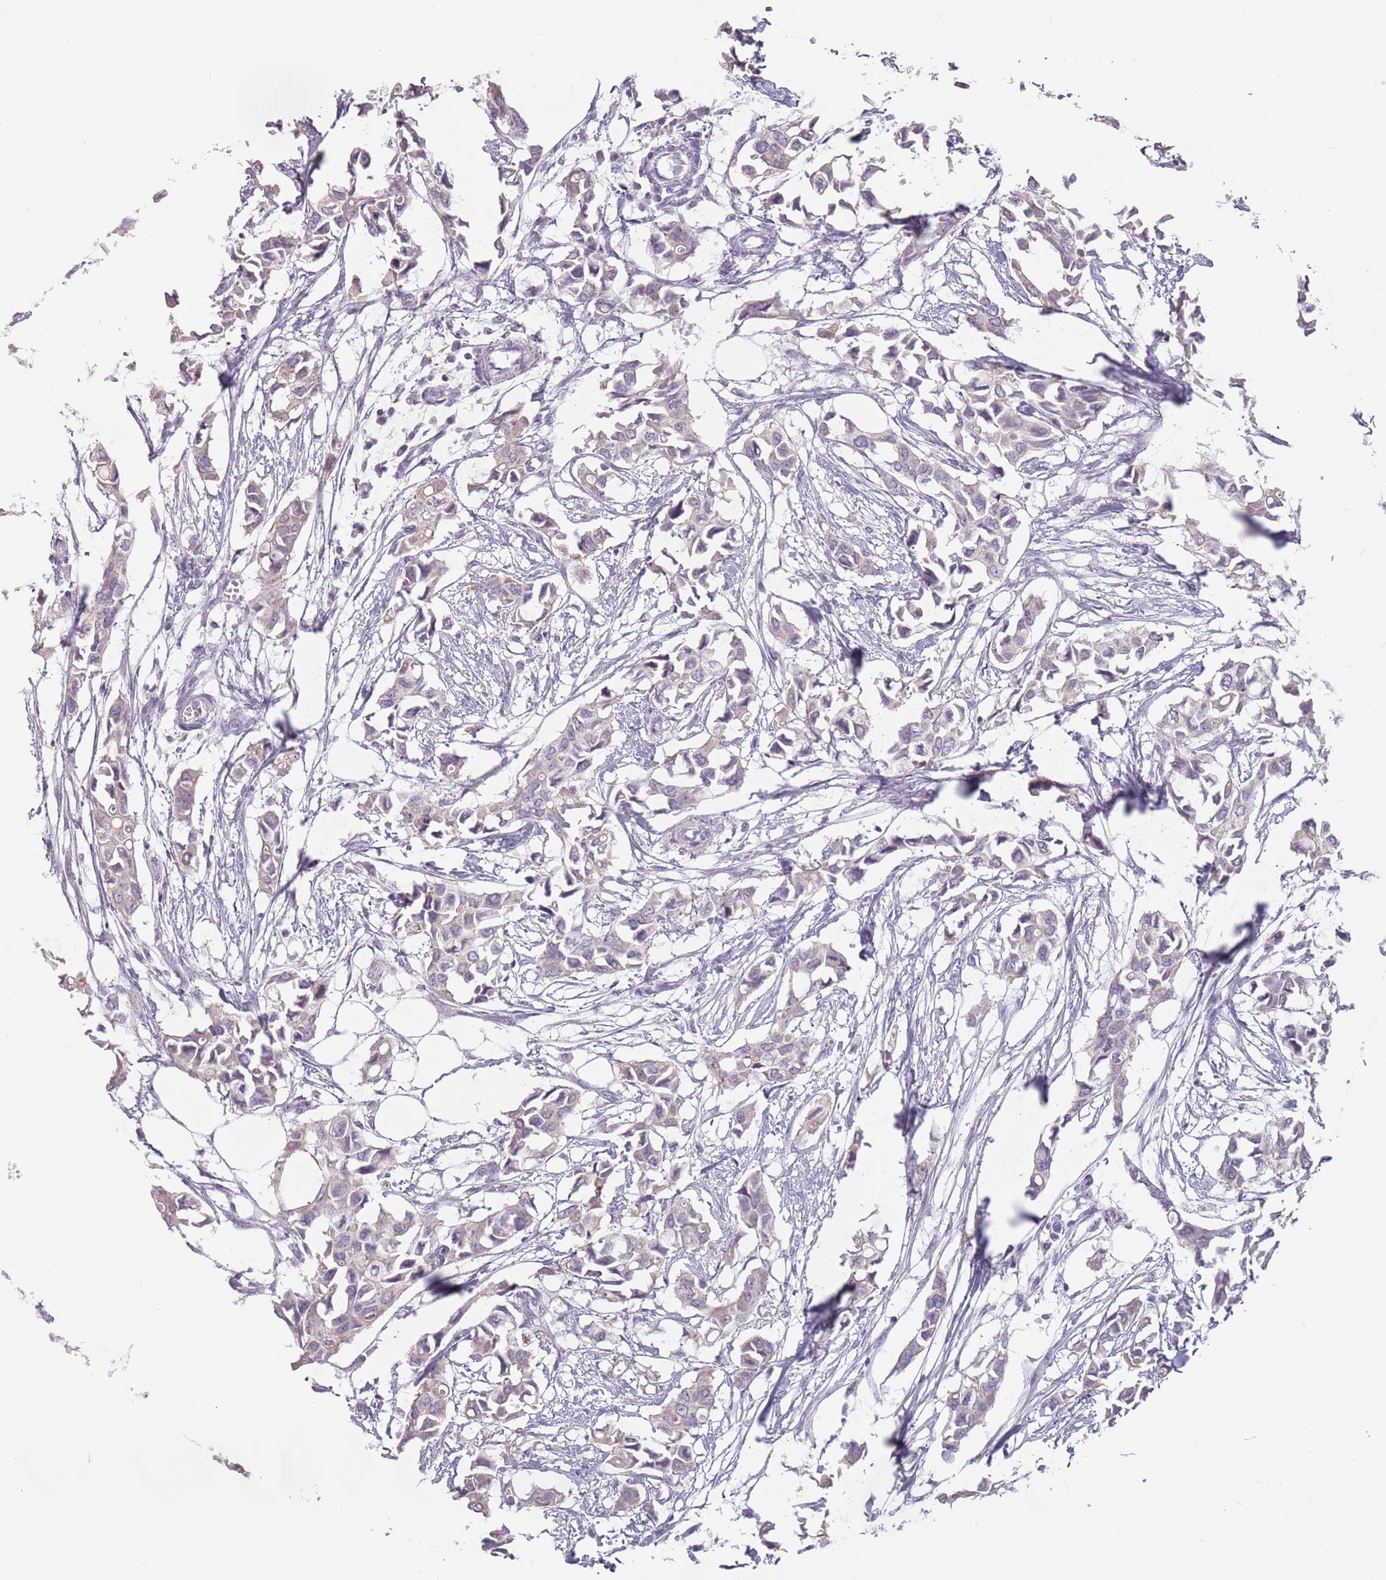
{"staining": {"intensity": "negative", "quantity": "none", "location": "none"}, "tissue": "breast cancer", "cell_type": "Tumor cells", "image_type": "cancer", "snomed": [{"axis": "morphology", "description": "Duct carcinoma"}, {"axis": "topography", "description": "Breast"}], "caption": "The micrograph demonstrates no significant positivity in tumor cells of breast cancer.", "gene": "CEP19", "patient": {"sex": "female", "age": 41}}